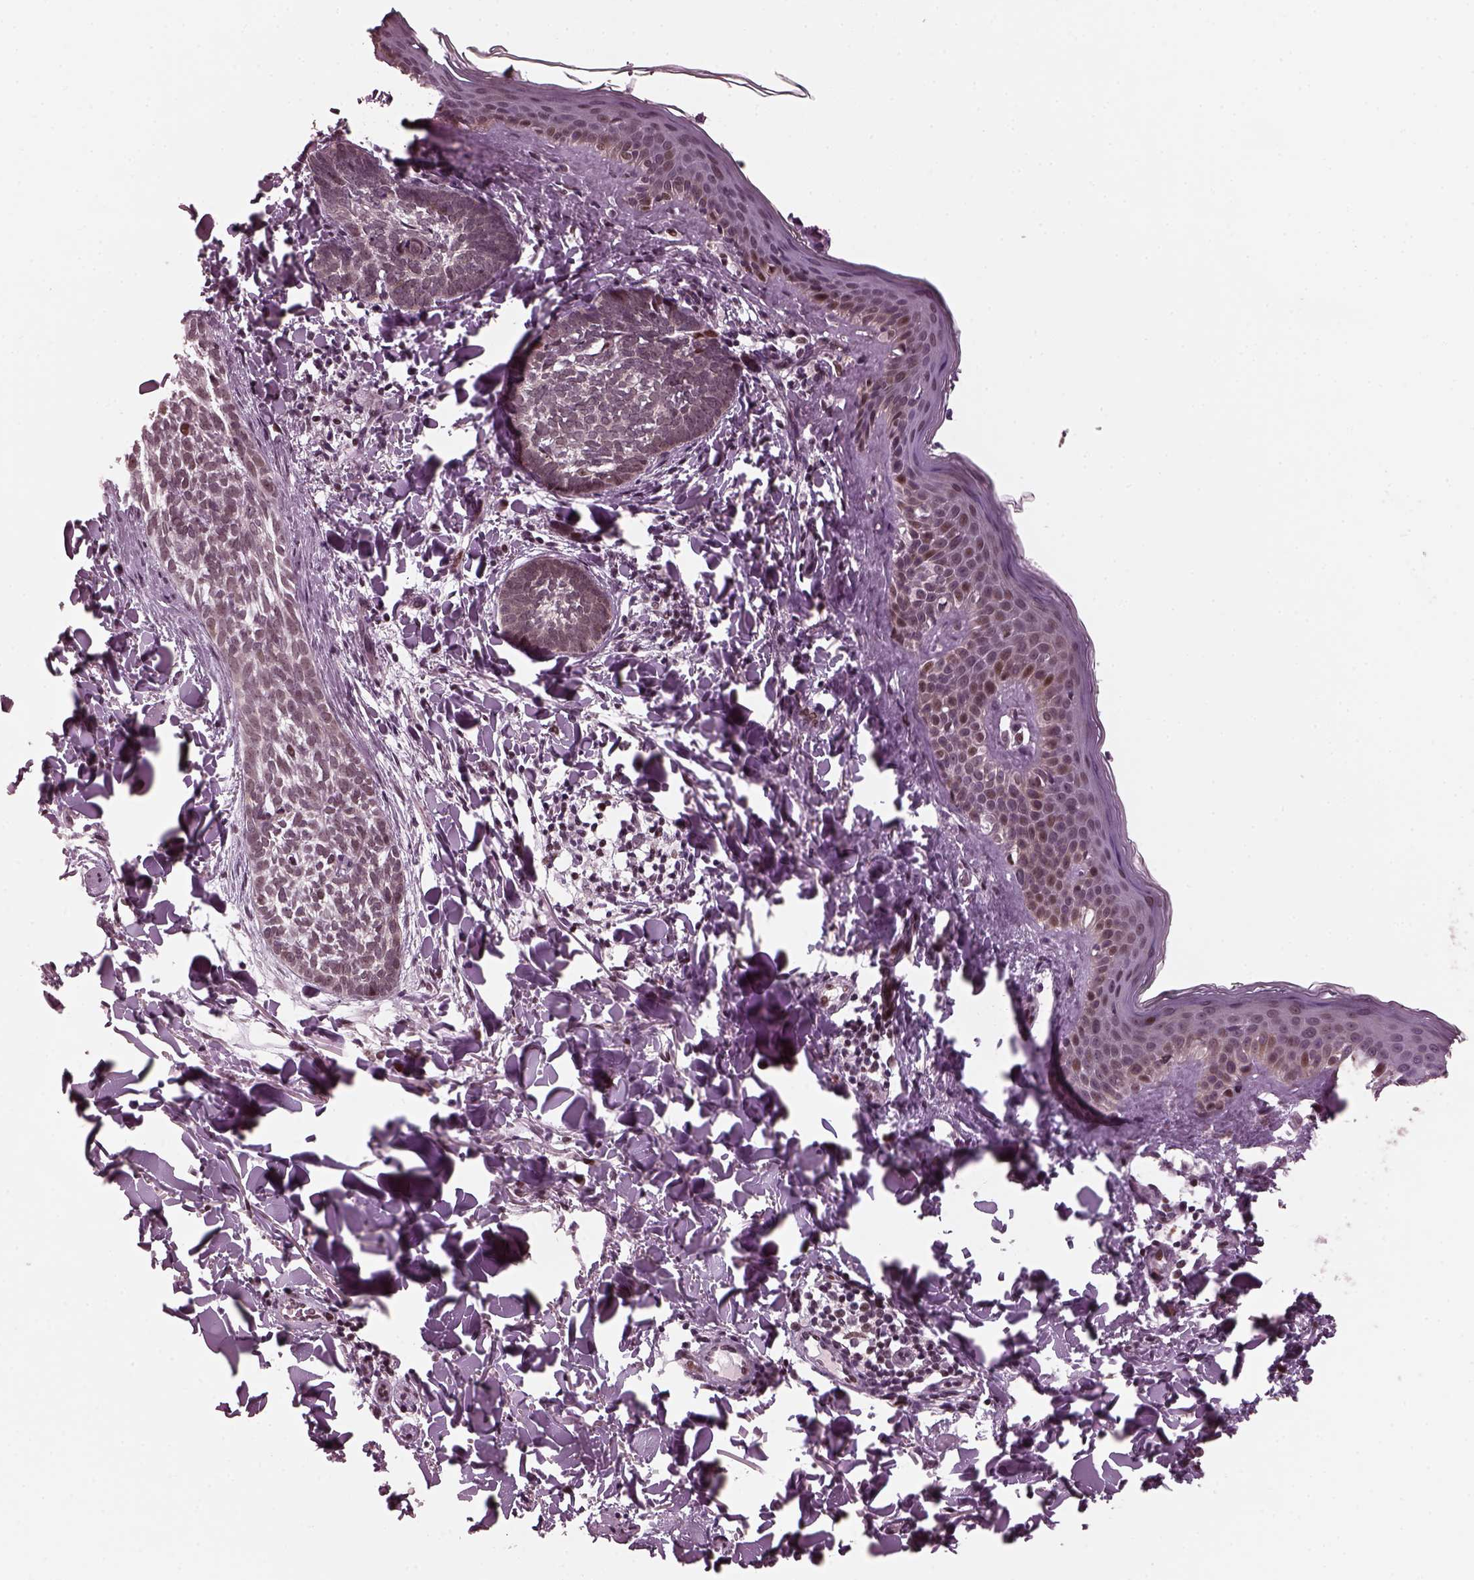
{"staining": {"intensity": "negative", "quantity": "none", "location": "none"}, "tissue": "skin cancer", "cell_type": "Tumor cells", "image_type": "cancer", "snomed": [{"axis": "morphology", "description": "Normal tissue, NOS"}, {"axis": "morphology", "description": "Basal cell carcinoma"}, {"axis": "topography", "description": "Skin"}], "caption": "Skin cancer (basal cell carcinoma) was stained to show a protein in brown. There is no significant staining in tumor cells.", "gene": "TRIB3", "patient": {"sex": "male", "age": 46}}